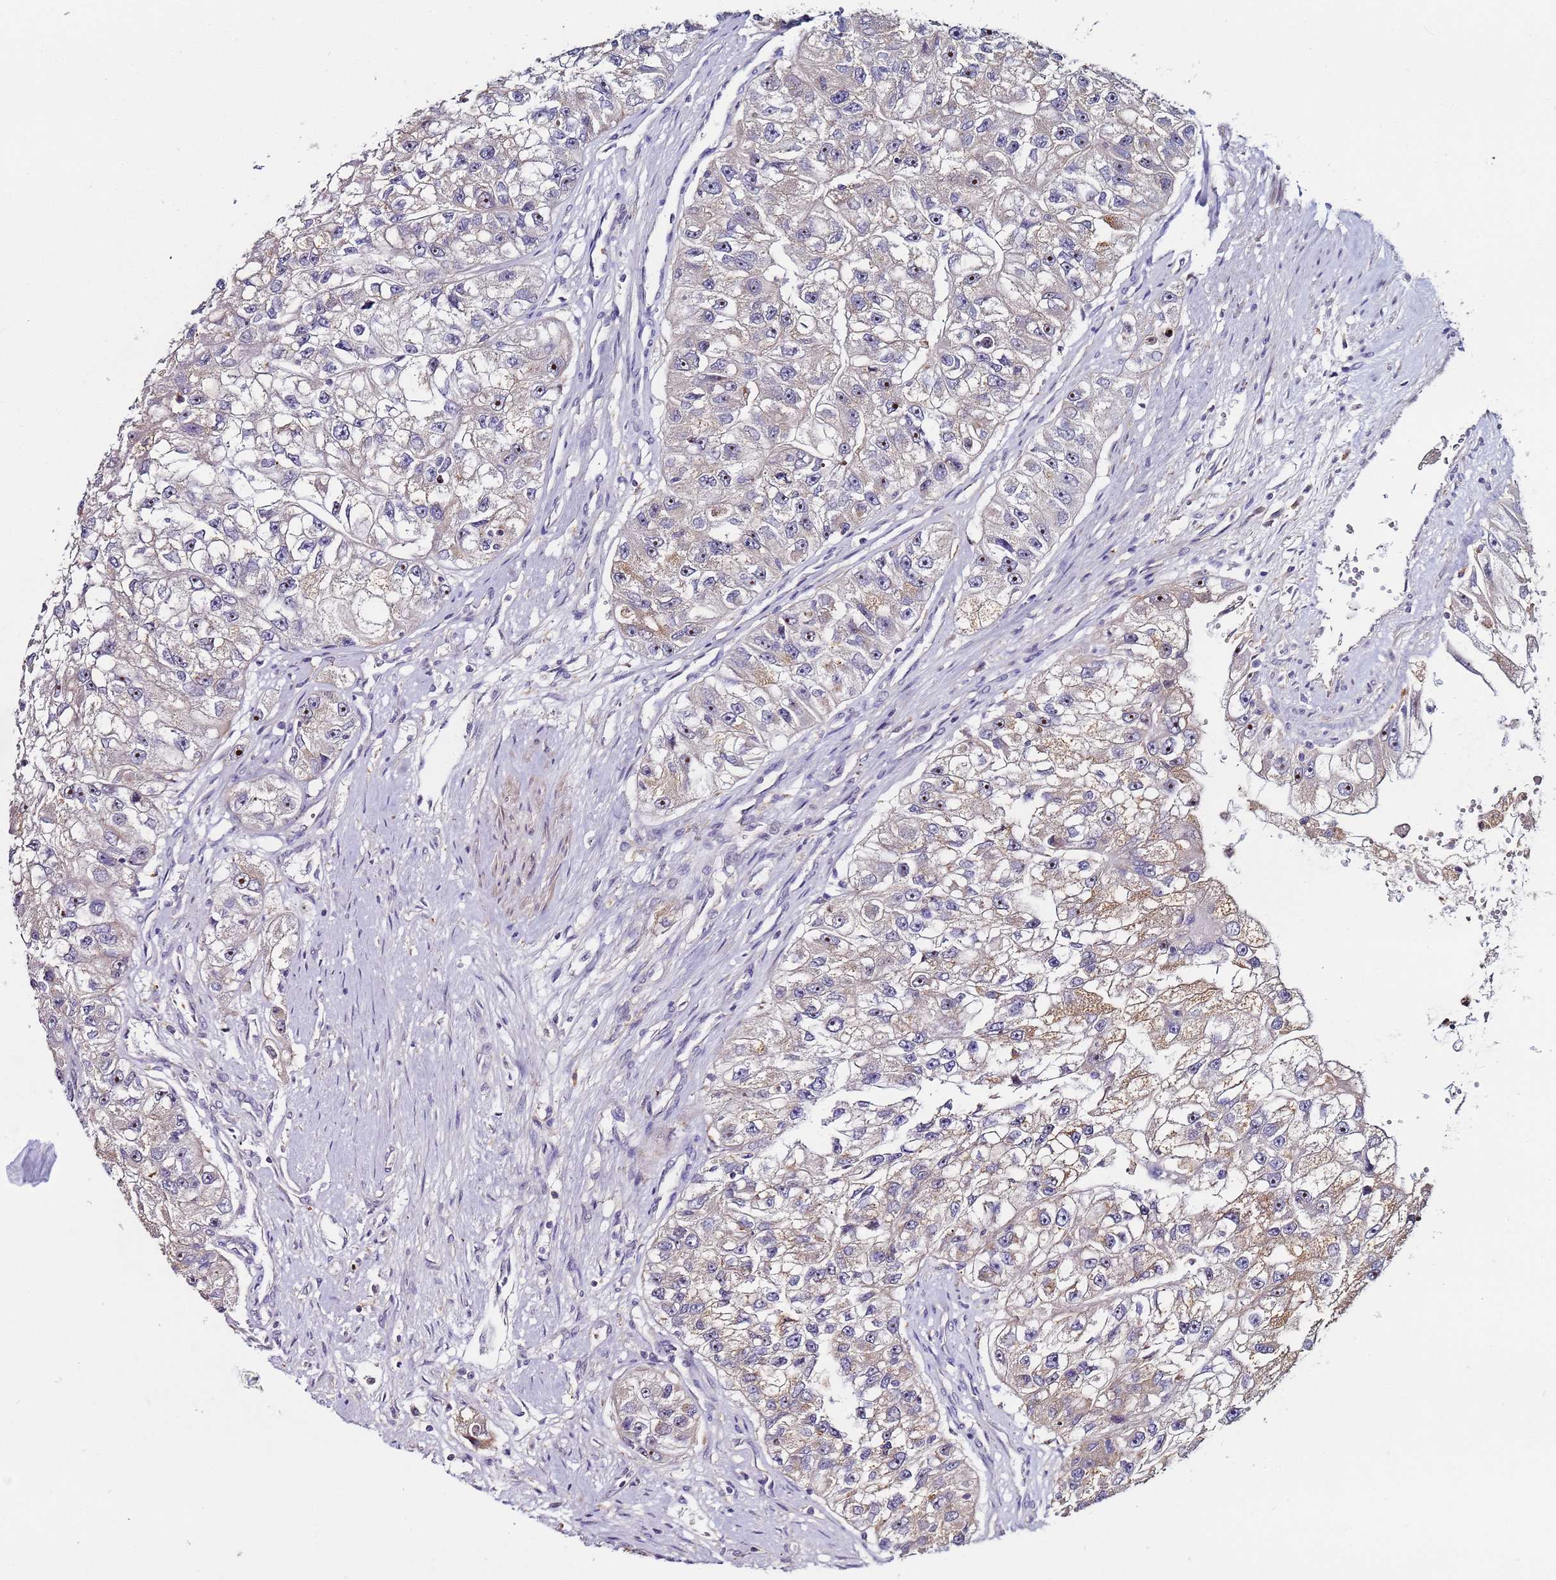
{"staining": {"intensity": "strong", "quantity": "<25%", "location": "nuclear"}, "tissue": "renal cancer", "cell_type": "Tumor cells", "image_type": "cancer", "snomed": [{"axis": "morphology", "description": "Adenocarcinoma, NOS"}, {"axis": "topography", "description": "Kidney"}], "caption": "Human renal cancer stained with a protein marker shows strong staining in tumor cells.", "gene": "KRI1", "patient": {"sex": "male", "age": 63}}